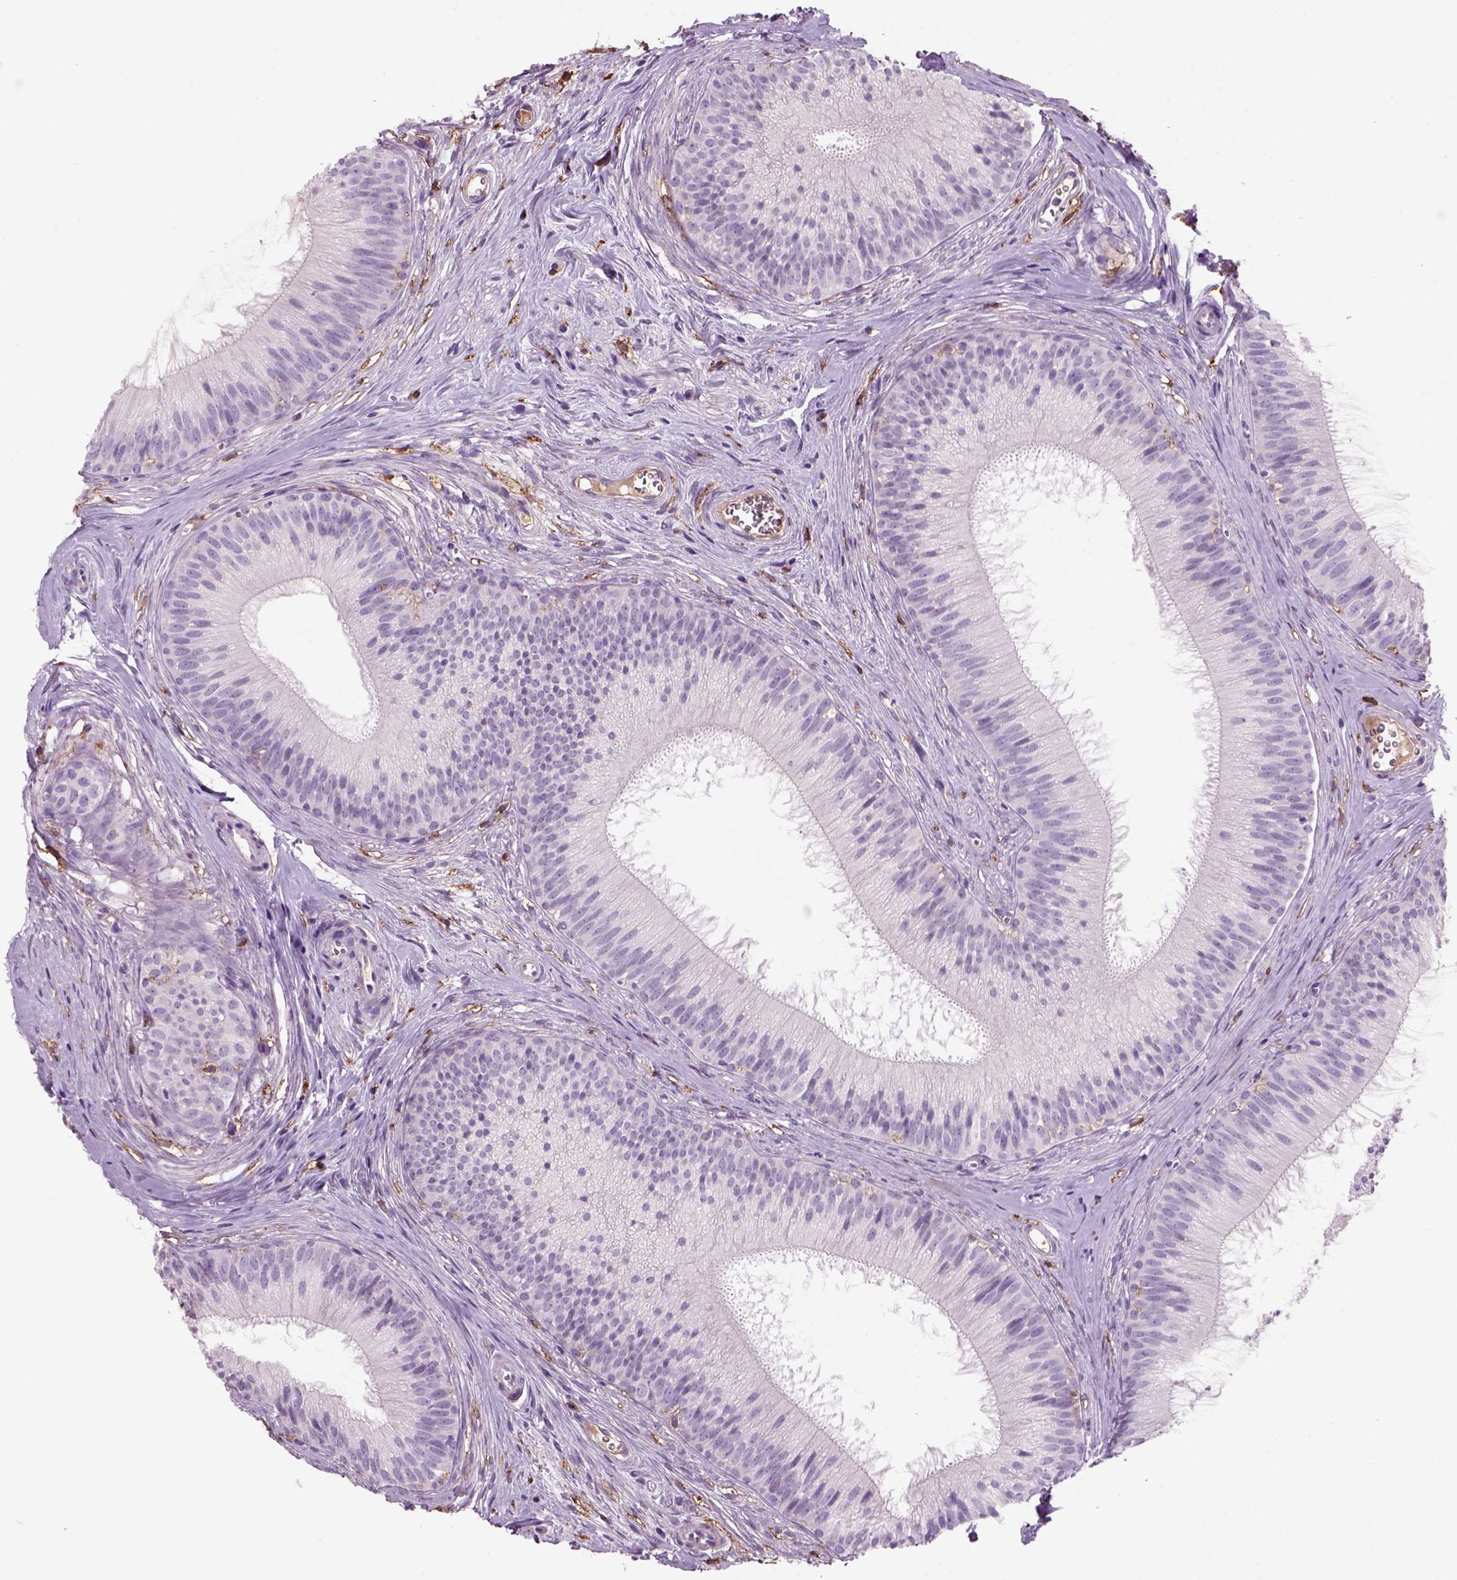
{"staining": {"intensity": "weak", "quantity": "<25%", "location": "cytoplasmic/membranous"}, "tissue": "epididymis", "cell_type": "Glandular cells", "image_type": "normal", "snomed": [{"axis": "morphology", "description": "Normal tissue, NOS"}, {"axis": "topography", "description": "Epididymis"}], "caption": "This is a histopathology image of immunohistochemistry staining of normal epididymis, which shows no staining in glandular cells. (DAB immunohistochemistry, high magnification).", "gene": "CD14", "patient": {"sex": "male", "age": 24}}